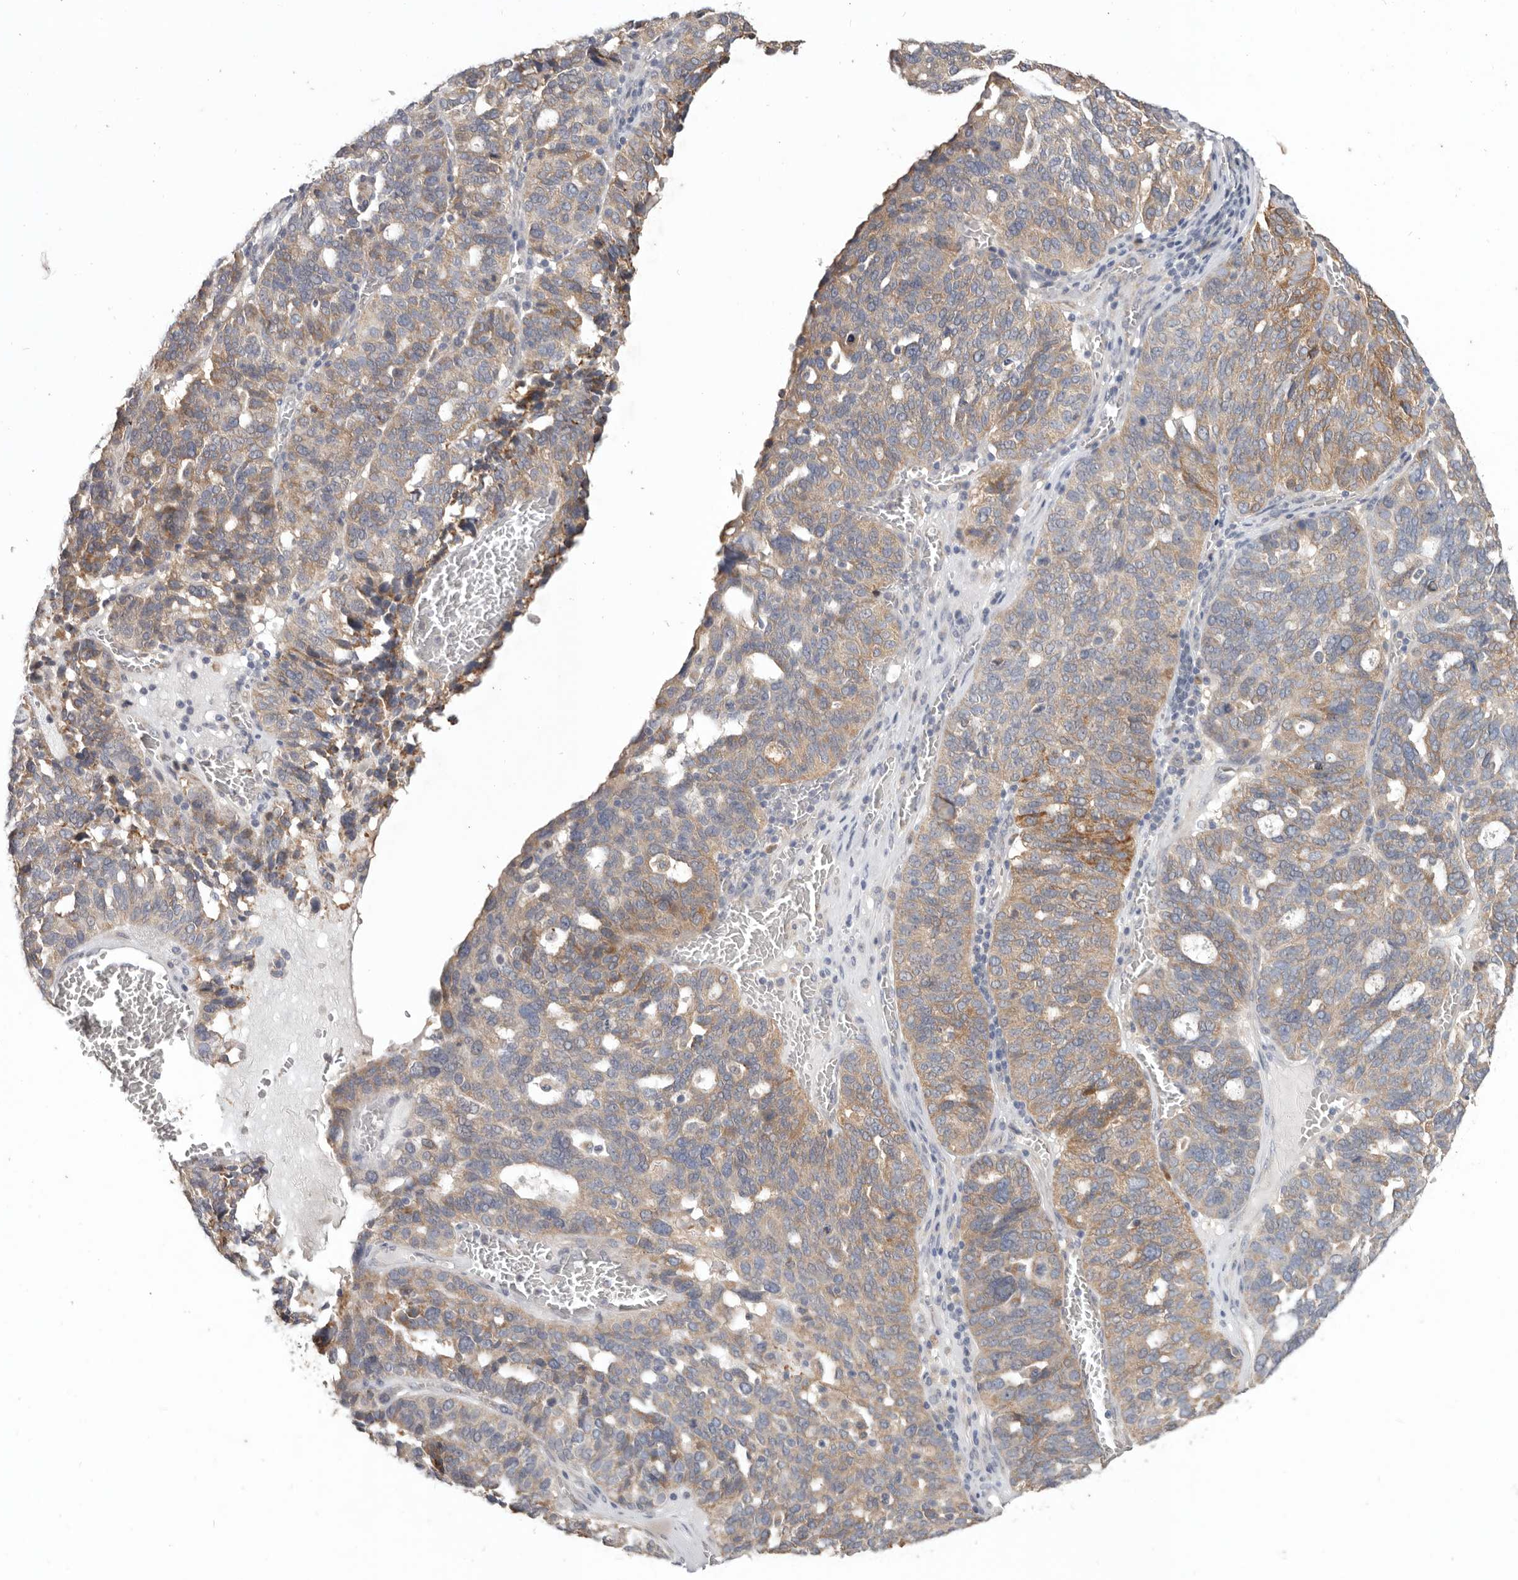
{"staining": {"intensity": "weak", "quantity": ">75%", "location": "cytoplasmic/membranous"}, "tissue": "ovarian cancer", "cell_type": "Tumor cells", "image_type": "cancer", "snomed": [{"axis": "morphology", "description": "Cystadenocarcinoma, serous, NOS"}, {"axis": "topography", "description": "Ovary"}], "caption": "Human ovarian serous cystadenocarcinoma stained with a brown dye displays weak cytoplasmic/membranous positive positivity in approximately >75% of tumor cells.", "gene": "WDR77", "patient": {"sex": "female", "age": 59}}